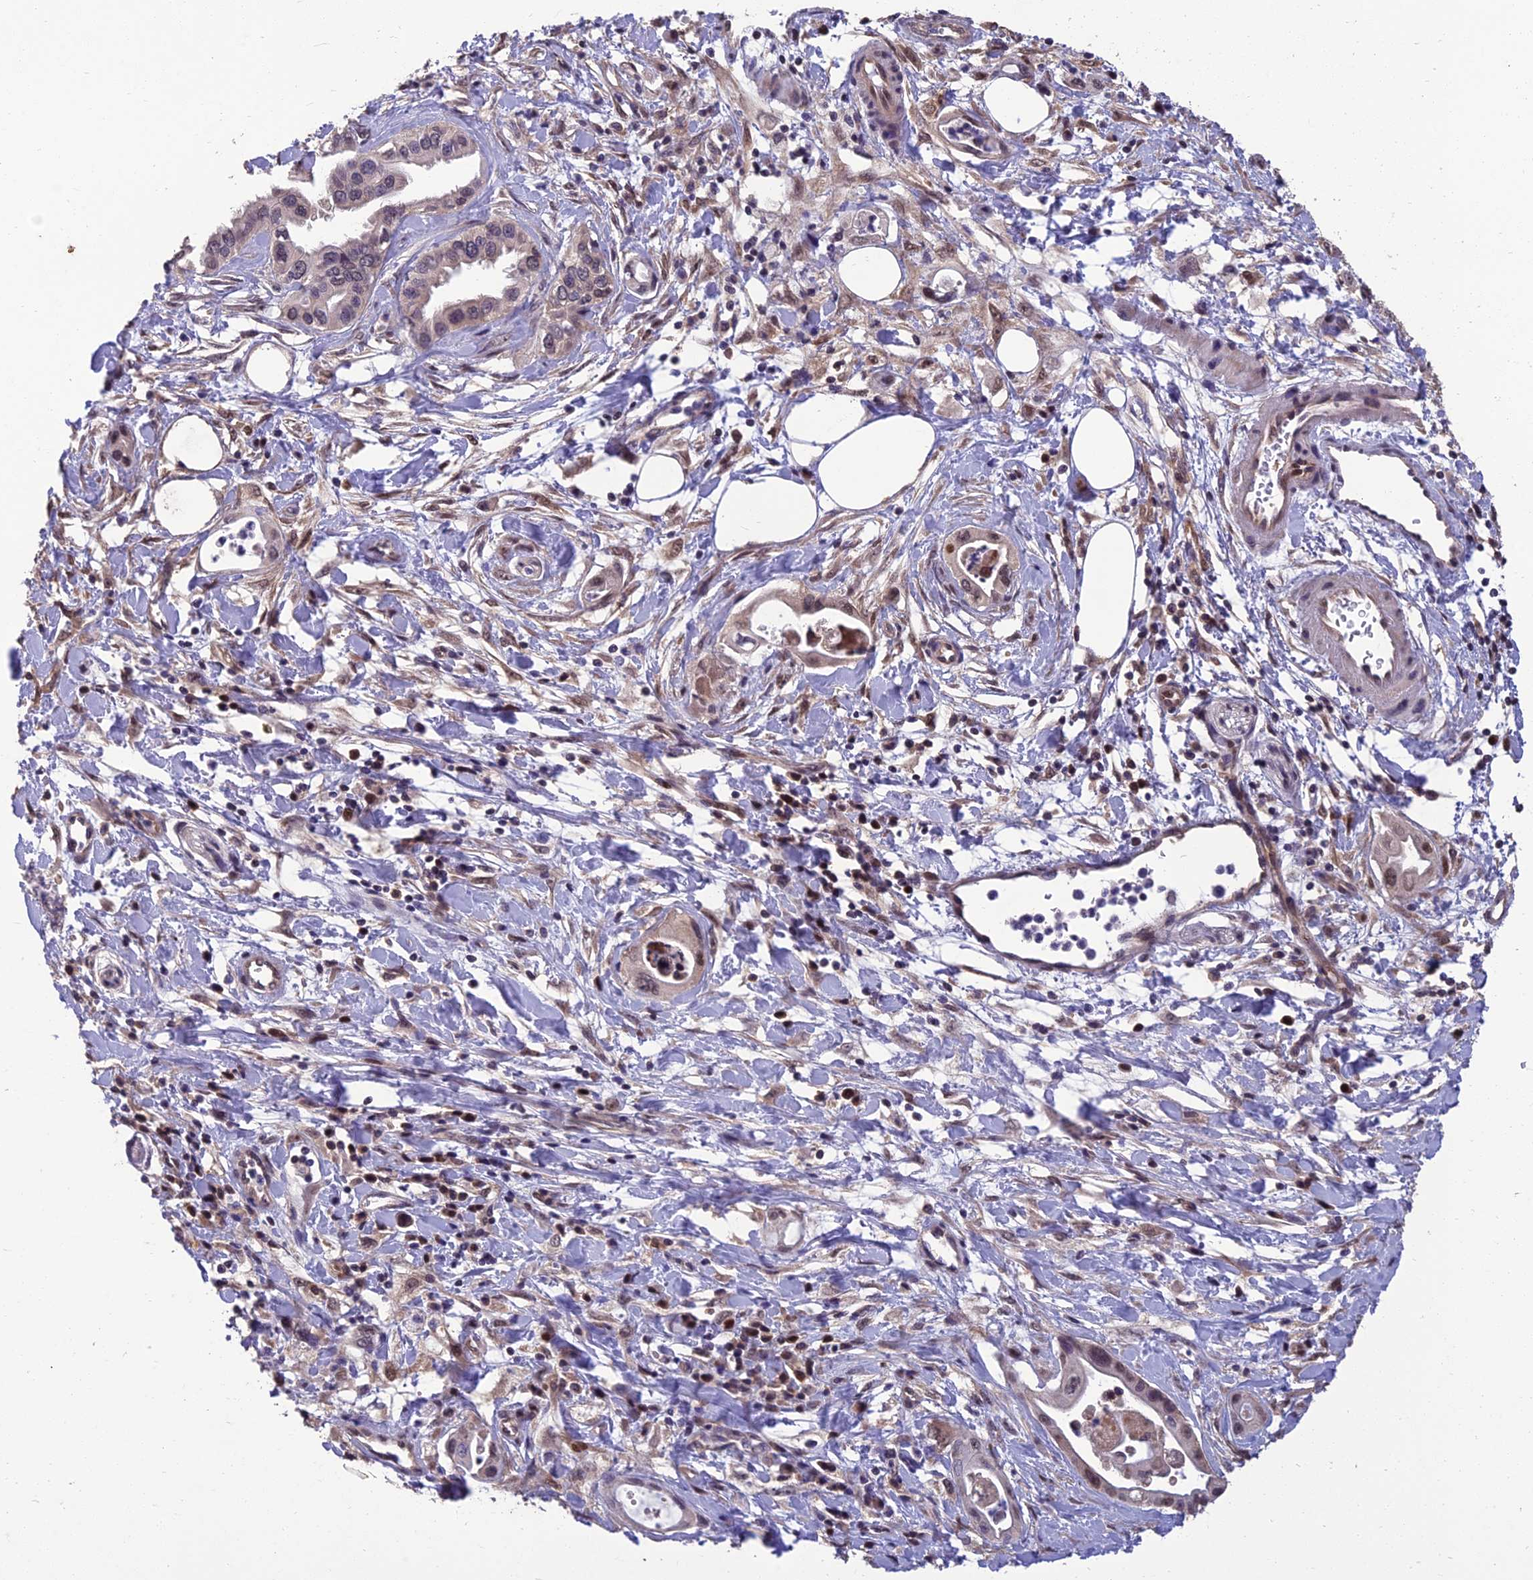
{"staining": {"intensity": "weak", "quantity": "<25%", "location": "nuclear"}, "tissue": "pancreatic cancer", "cell_type": "Tumor cells", "image_type": "cancer", "snomed": [{"axis": "morphology", "description": "Adenocarcinoma, NOS"}, {"axis": "topography", "description": "Pancreas"}], "caption": "An immunohistochemistry (IHC) micrograph of pancreatic cancer is shown. There is no staining in tumor cells of pancreatic cancer. (DAB (3,3'-diaminobenzidine) immunohistochemistry (IHC) visualized using brightfield microscopy, high magnification).", "gene": "GRWD1", "patient": {"sex": "female", "age": 77}}